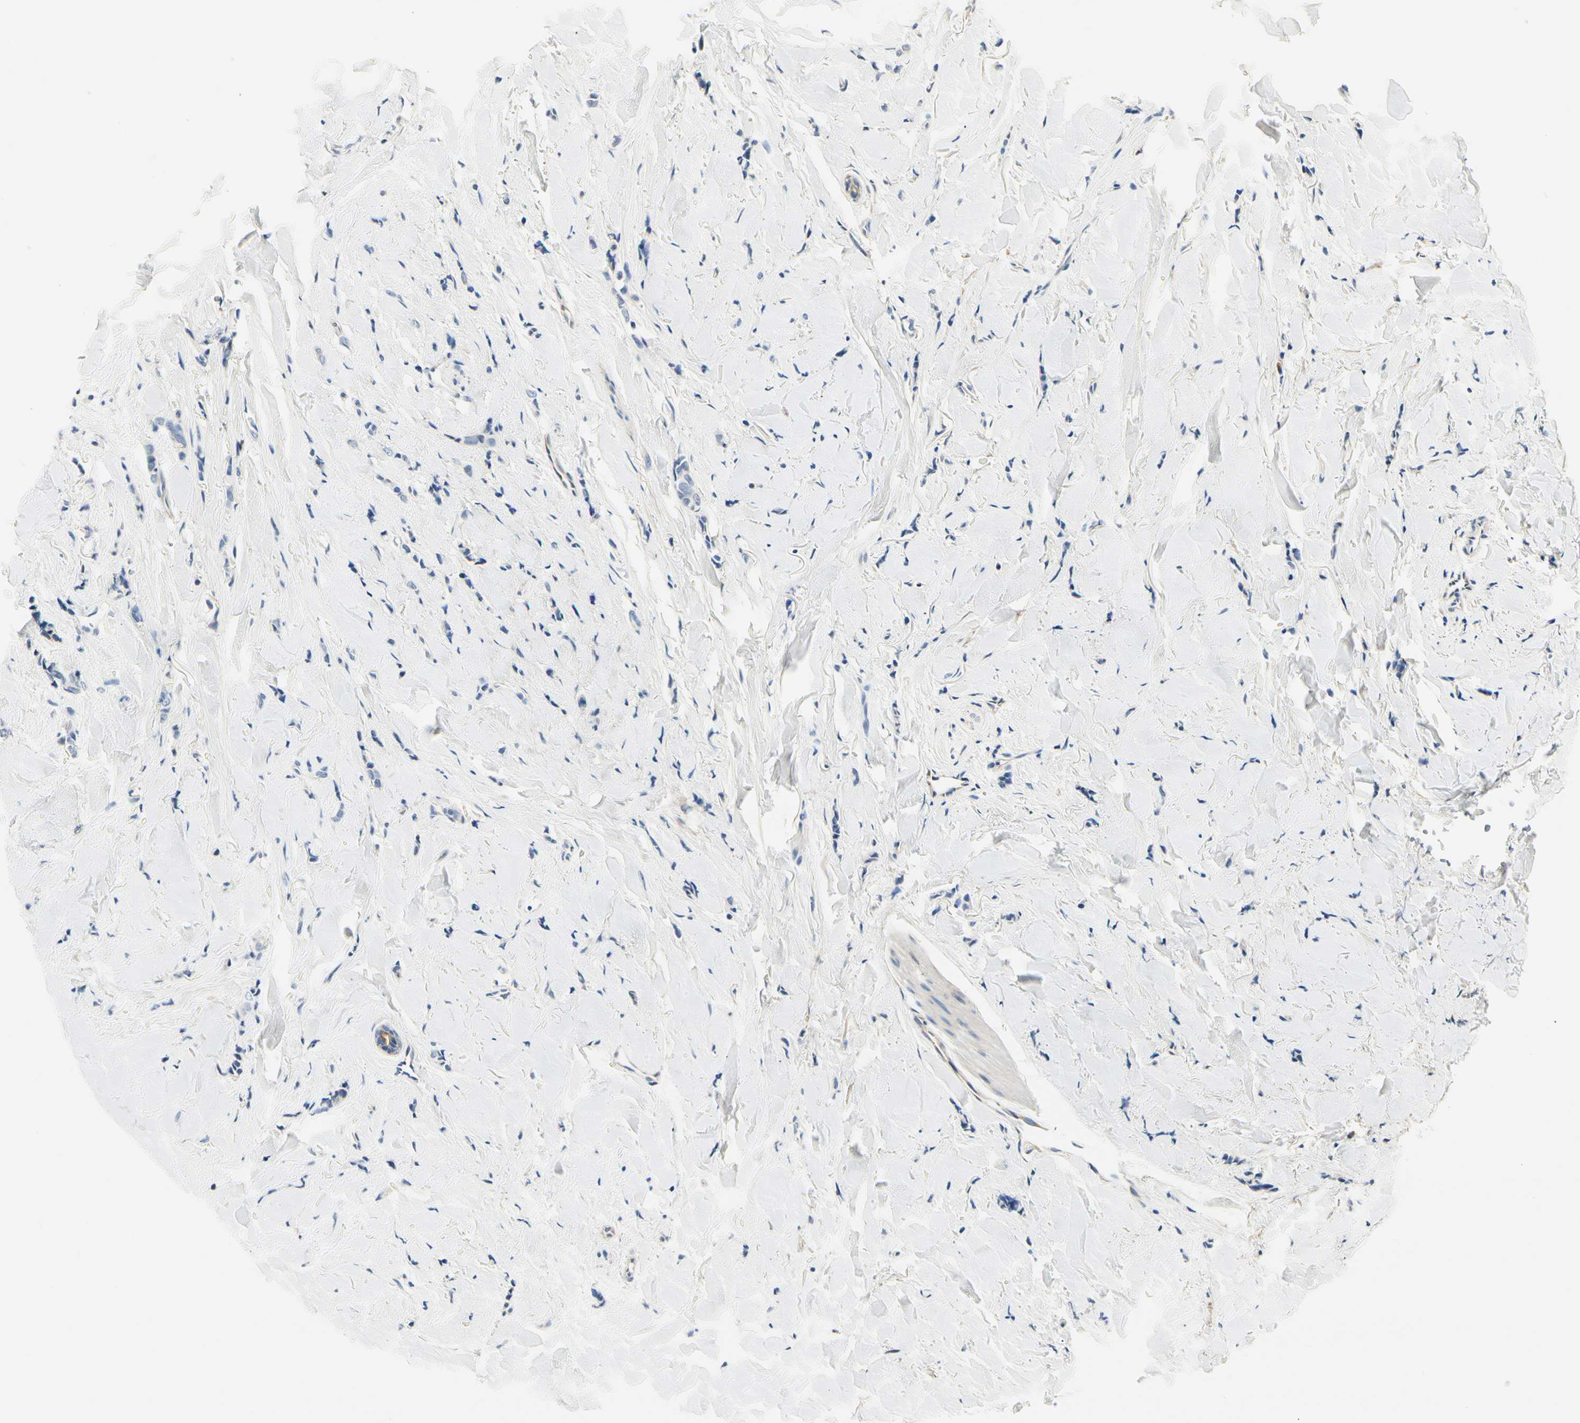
{"staining": {"intensity": "negative", "quantity": "none", "location": "none"}, "tissue": "breast cancer", "cell_type": "Tumor cells", "image_type": "cancer", "snomed": [{"axis": "morphology", "description": "Lobular carcinoma"}, {"axis": "topography", "description": "Skin"}, {"axis": "topography", "description": "Breast"}], "caption": "A photomicrograph of human breast cancer is negative for staining in tumor cells.", "gene": "TGFBR3", "patient": {"sex": "female", "age": 46}}